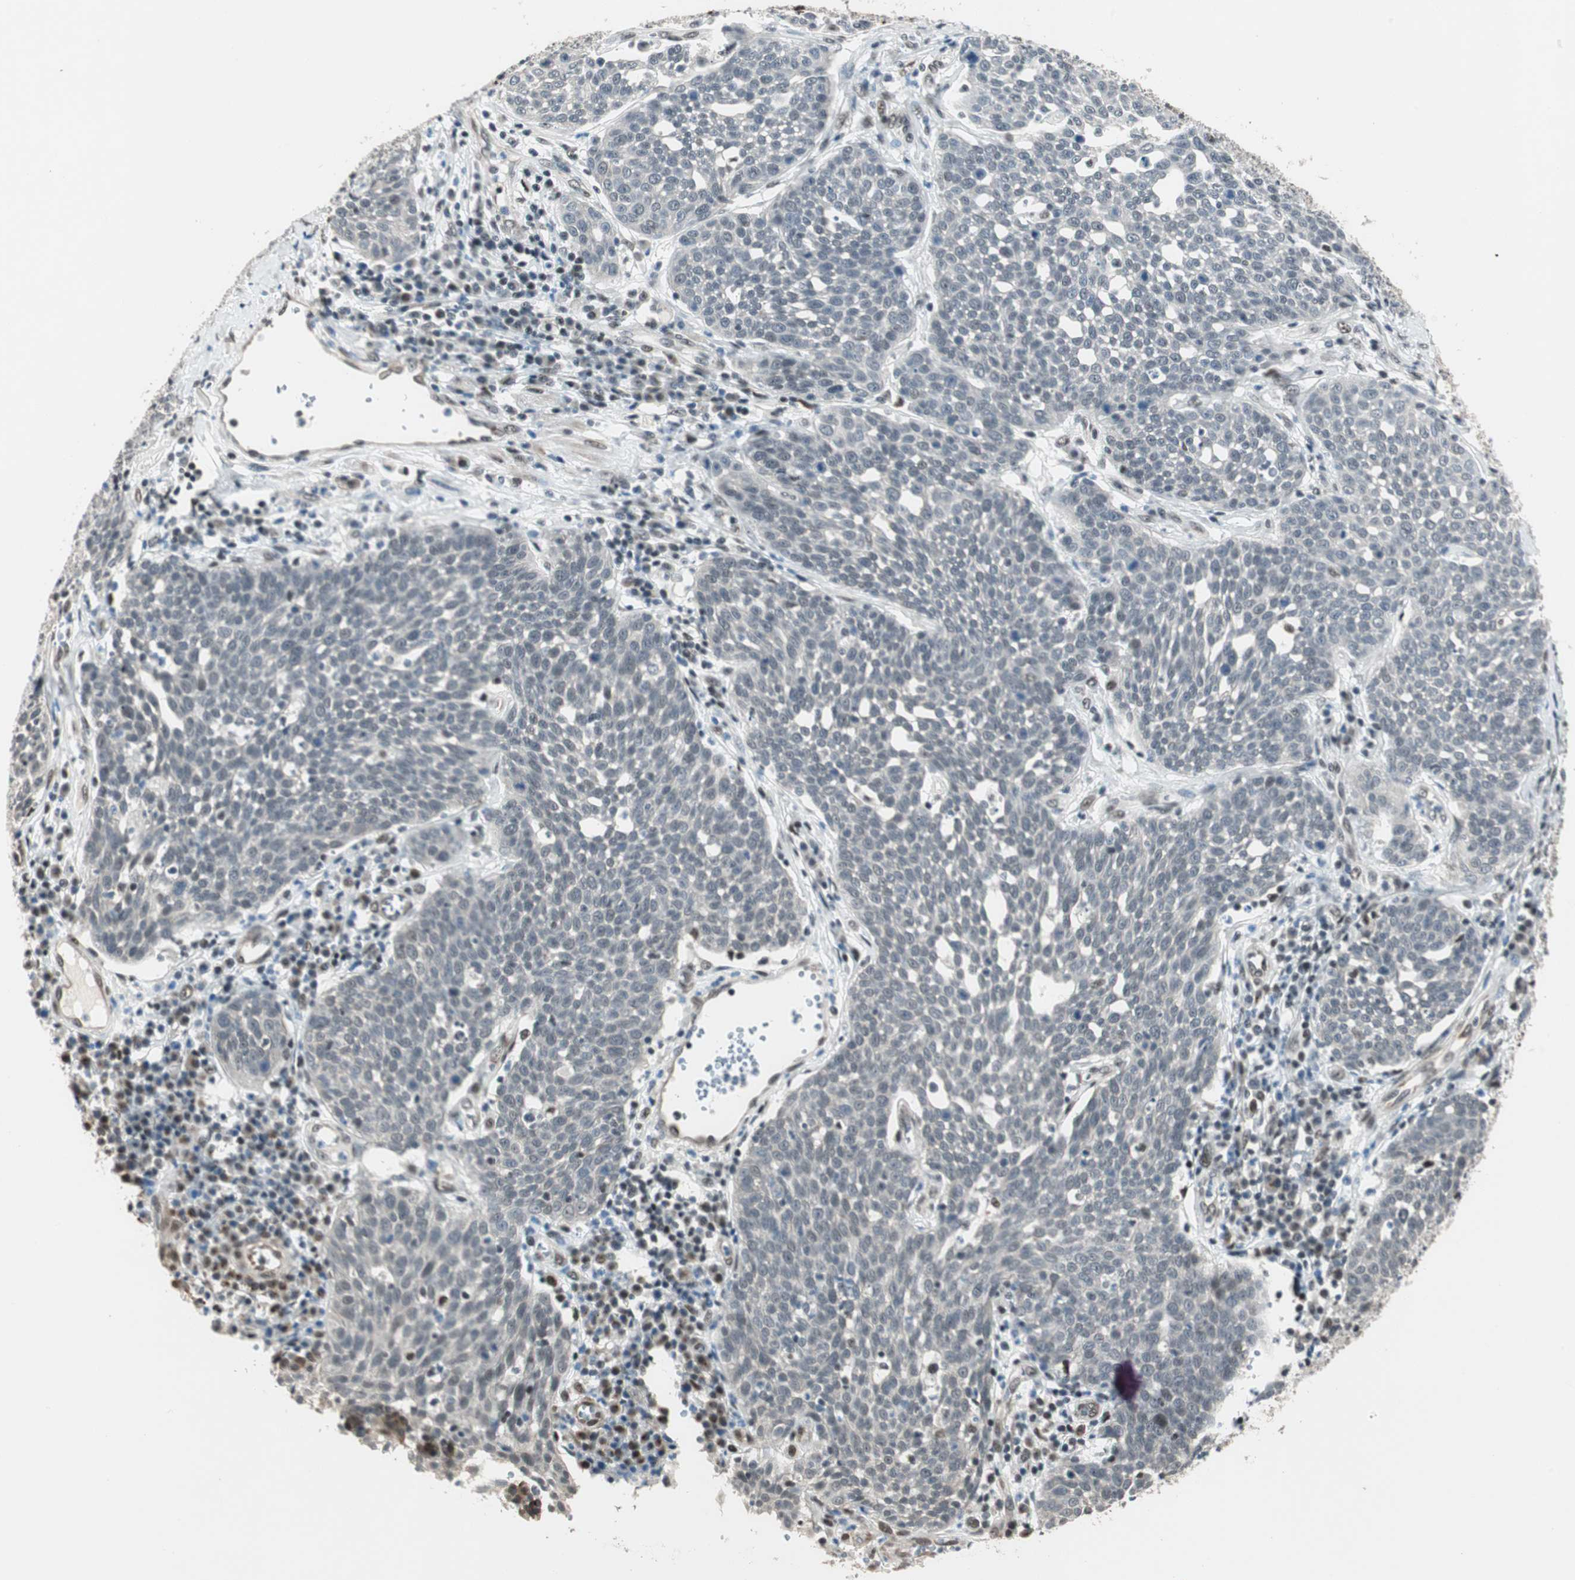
{"staining": {"intensity": "weak", "quantity": "25%-75%", "location": "cytoplasmic/membranous"}, "tissue": "cervical cancer", "cell_type": "Tumor cells", "image_type": "cancer", "snomed": [{"axis": "morphology", "description": "Squamous cell carcinoma, NOS"}, {"axis": "topography", "description": "Cervix"}], "caption": "Cervical squamous cell carcinoma was stained to show a protein in brown. There is low levels of weak cytoplasmic/membranous staining in approximately 25%-75% of tumor cells.", "gene": "ZBTB17", "patient": {"sex": "female", "age": 34}}